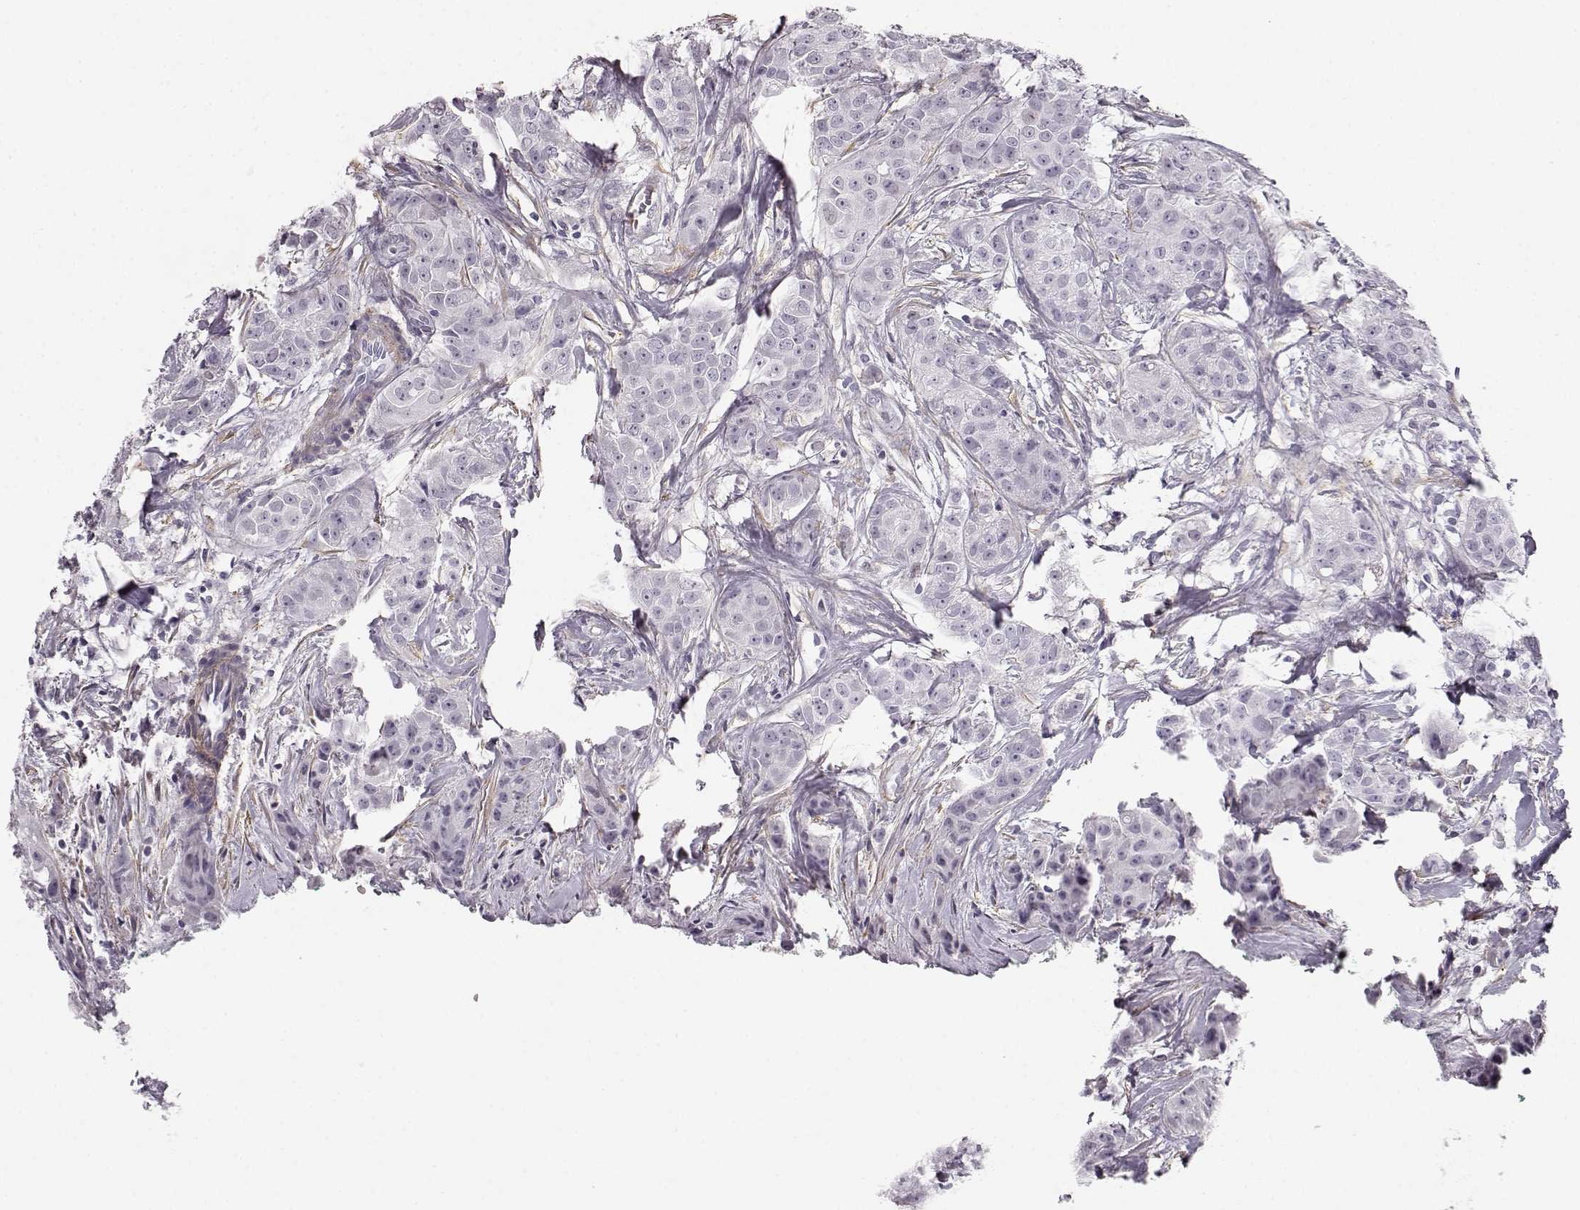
{"staining": {"intensity": "negative", "quantity": "none", "location": "none"}, "tissue": "breast cancer", "cell_type": "Tumor cells", "image_type": "cancer", "snomed": [{"axis": "morphology", "description": "Duct carcinoma"}, {"axis": "topography", "description": "Breast"}], "caption": "This is an immunohistochemistry (IHC) photomicrograph of breast cancer (intraductal carcinoma). There is no staining in tumor cells.", "gene": "TRIM69", "patient": {"sex": "female", "age": 43}}